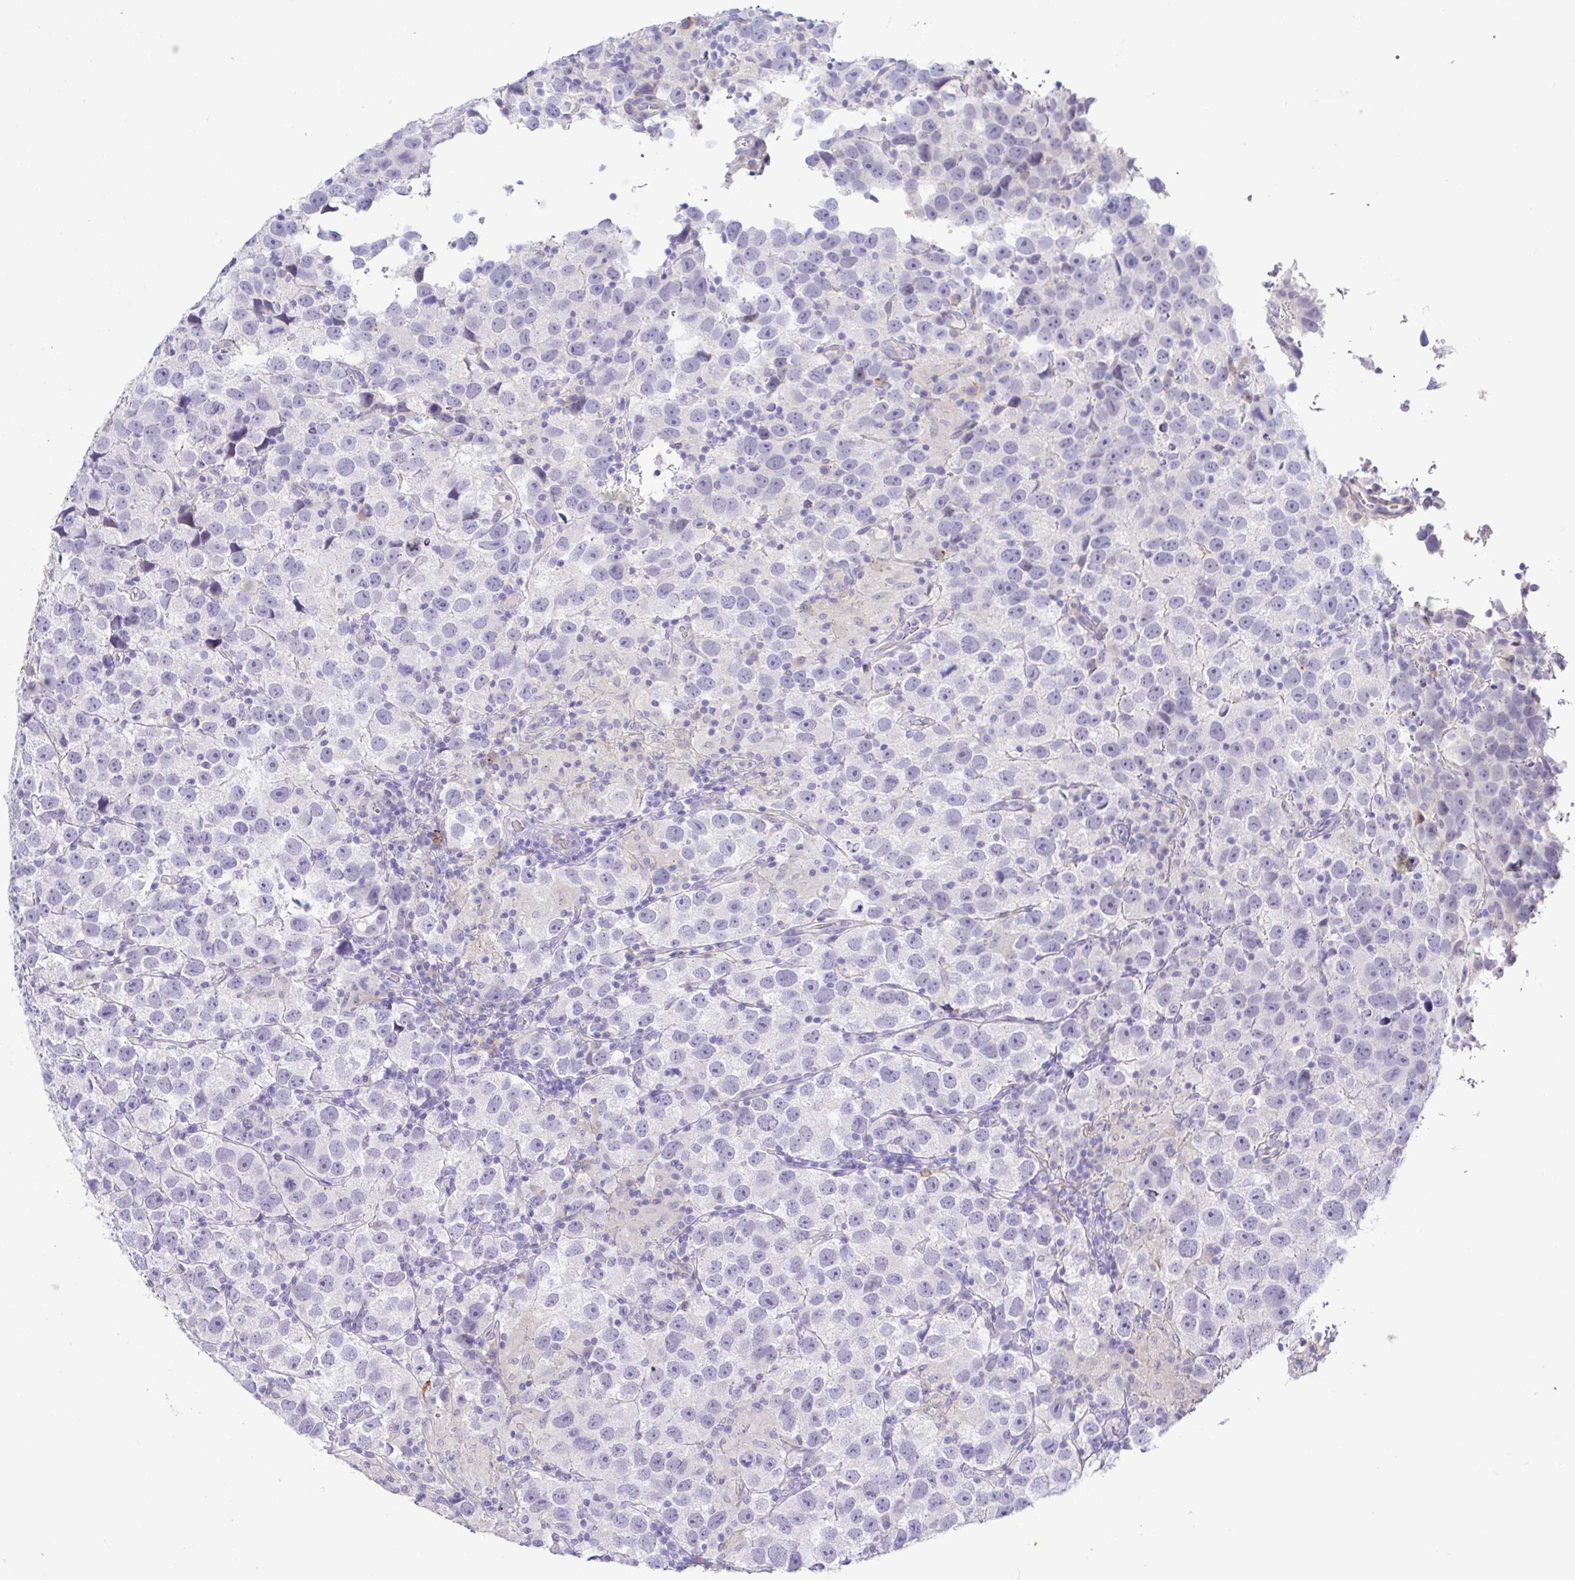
{"staining": {"intensity": "negative", "quantity": "none", "location": "none"}, "tissue": "testis cancer", "cell_type": "Tumor cells", "image_type": "cancer", "snomed": [{"axis": "morphology", "description": "Seminoma, NOS"}, {"axis": "topography", "description": "Testis"}], "caption": "Immunohistochemistry image of human testis cancer (seminoma) stained for a protein (brown), which demonstrates no positivity in tumor cells.", "gene": "TERT", "patient": {"sex": "male", "age": 26}}